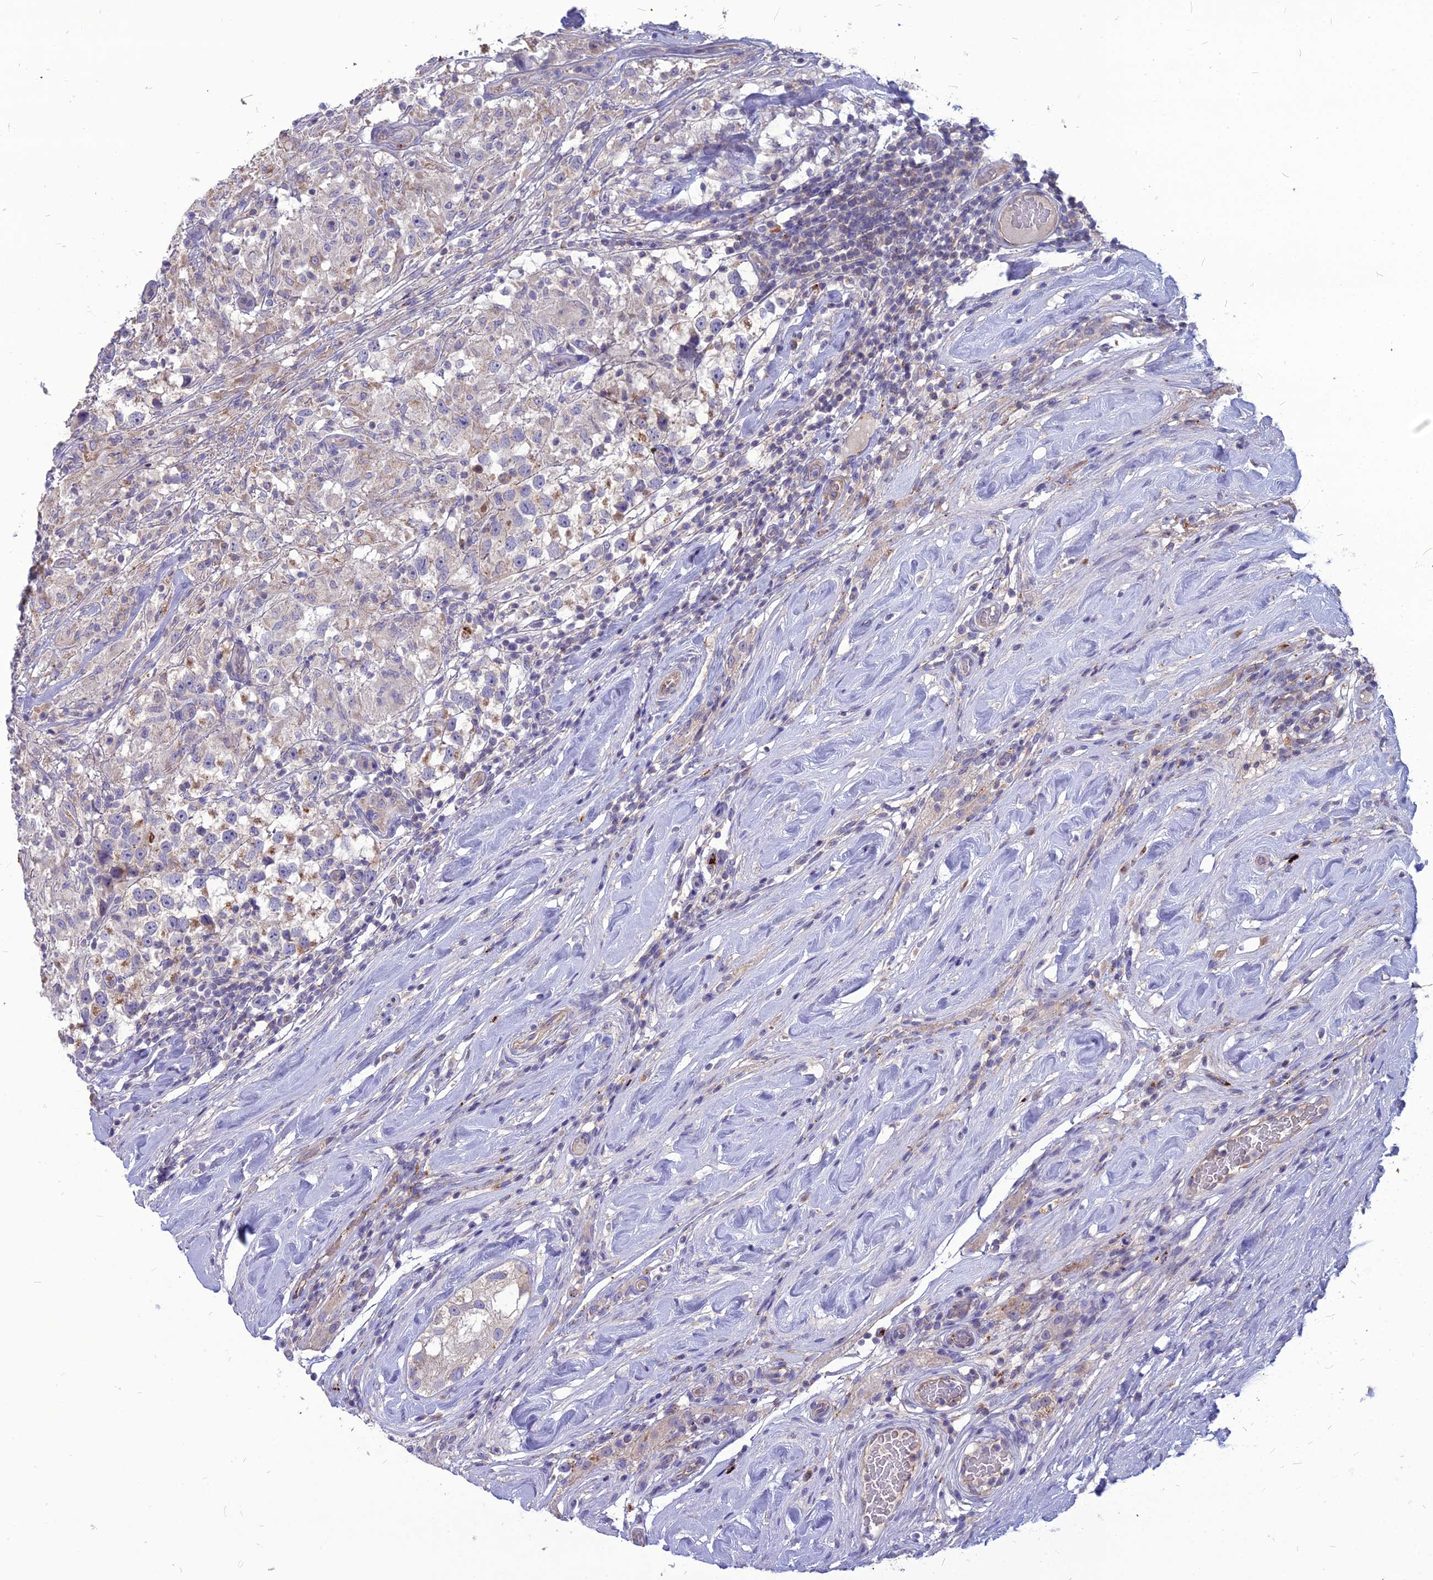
{"staining": {"intensity": "weak", "quantity": "25%-75%", "location": "cytoplasmic/membranous"}, "tissue": "testis cancer", "cell_type": "Tumor cells", "image_type": "cancer", "snomed": [{"axis": "morphology", "description": "Seminoma, NOS"}, {"axis": "topography", "description": "Testis"}], "caption": "Protein analysis of testis seminoma tissue reveals weak cytoplasmic/membranous staining in approximately 25%-75% of tumor cells. The protein is shown in brown color, while the nuclei are stained blue.", "gene": "PCED1B", "patient": {"sex": "male", "age": 46}}